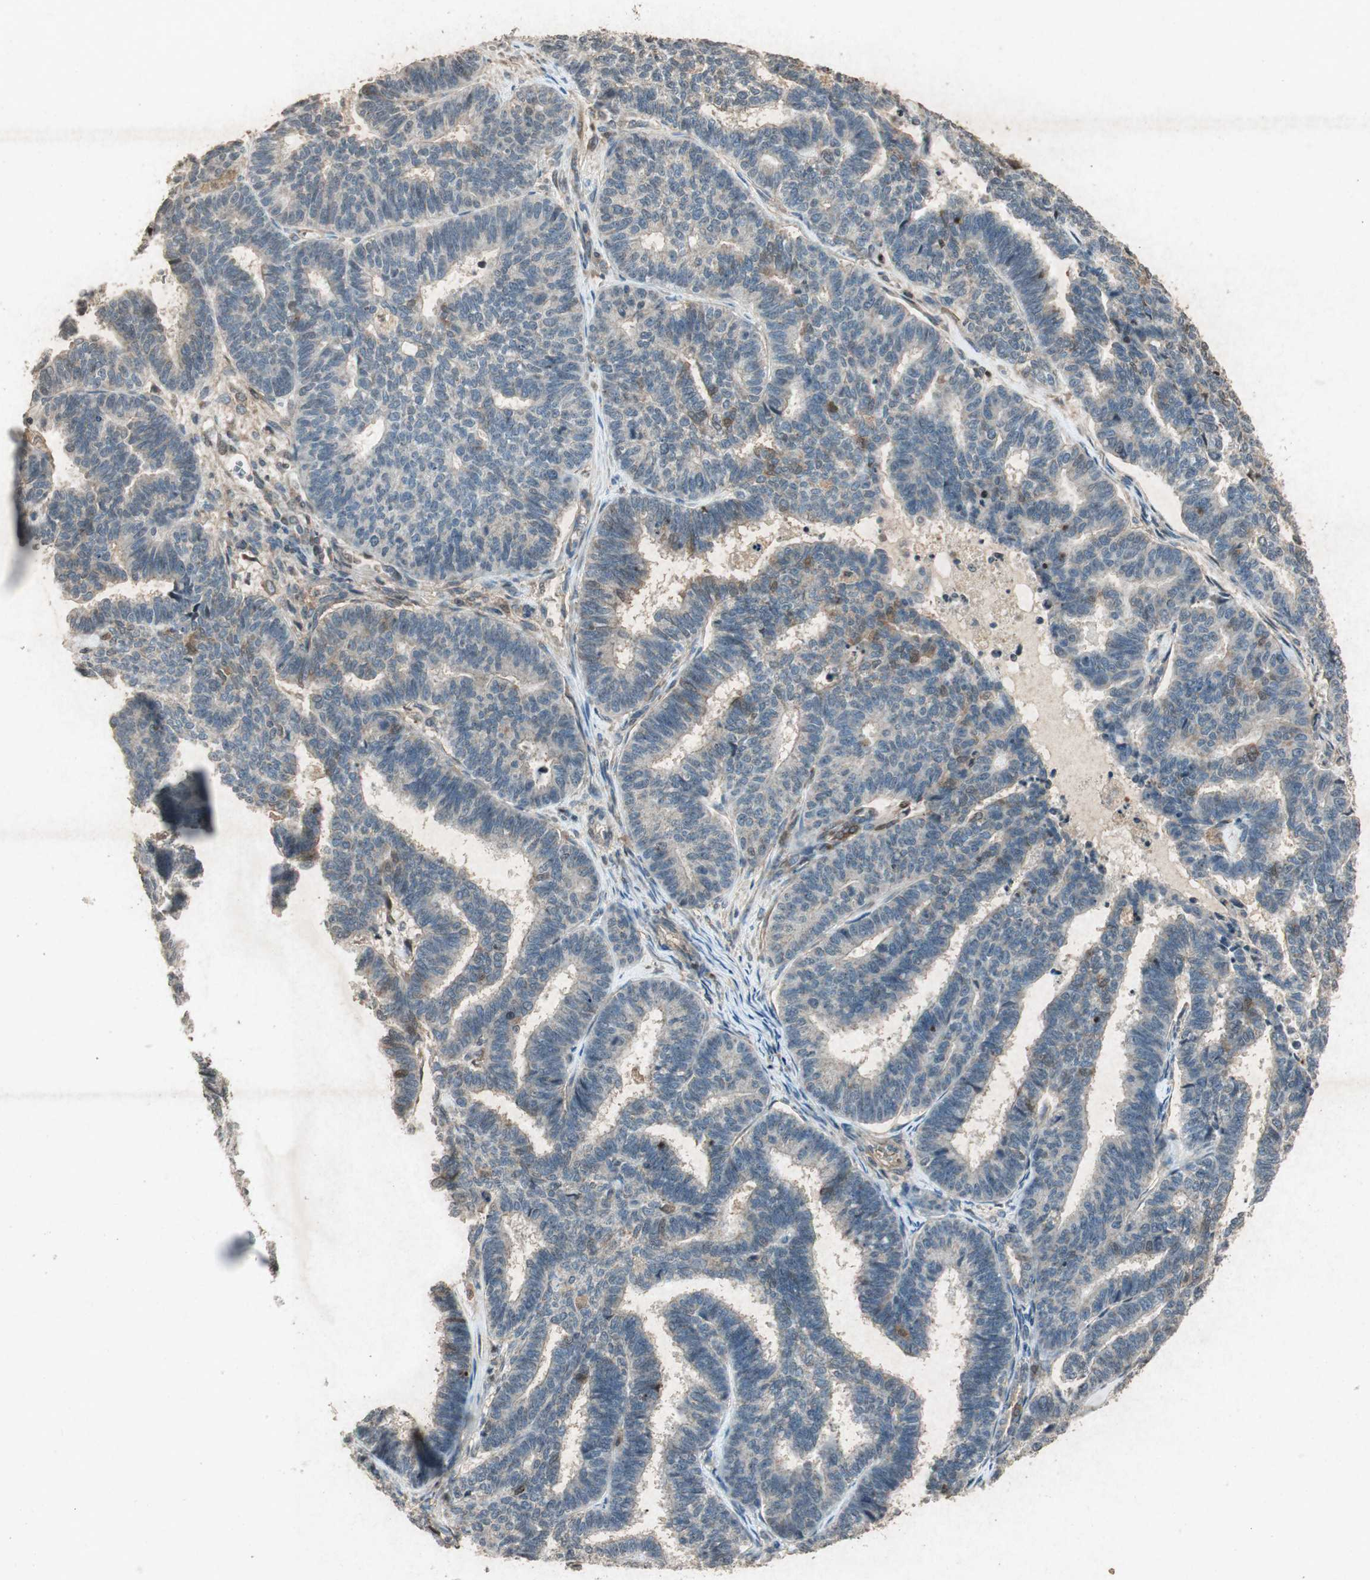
{"staining": {"intensity": "negative", "quantity": "none", "location": "none"}, "tissue": "endometrial cancer", "cell_type": "Tumor cells", "image_type": "cancer", "snomed": [{"axis": "morphology", "description": "Adenocarcinoma, NOS"}, {"axis": "topography", "description": "Endometrium"}], "caption": "High power microscopy image of an IHC photomicrograph of adenocarcinoma (endometrial), revealing no significant staining in tumor cells.", "gene": "PRKG1", "patient": {"sex": "female", "age": 70}}